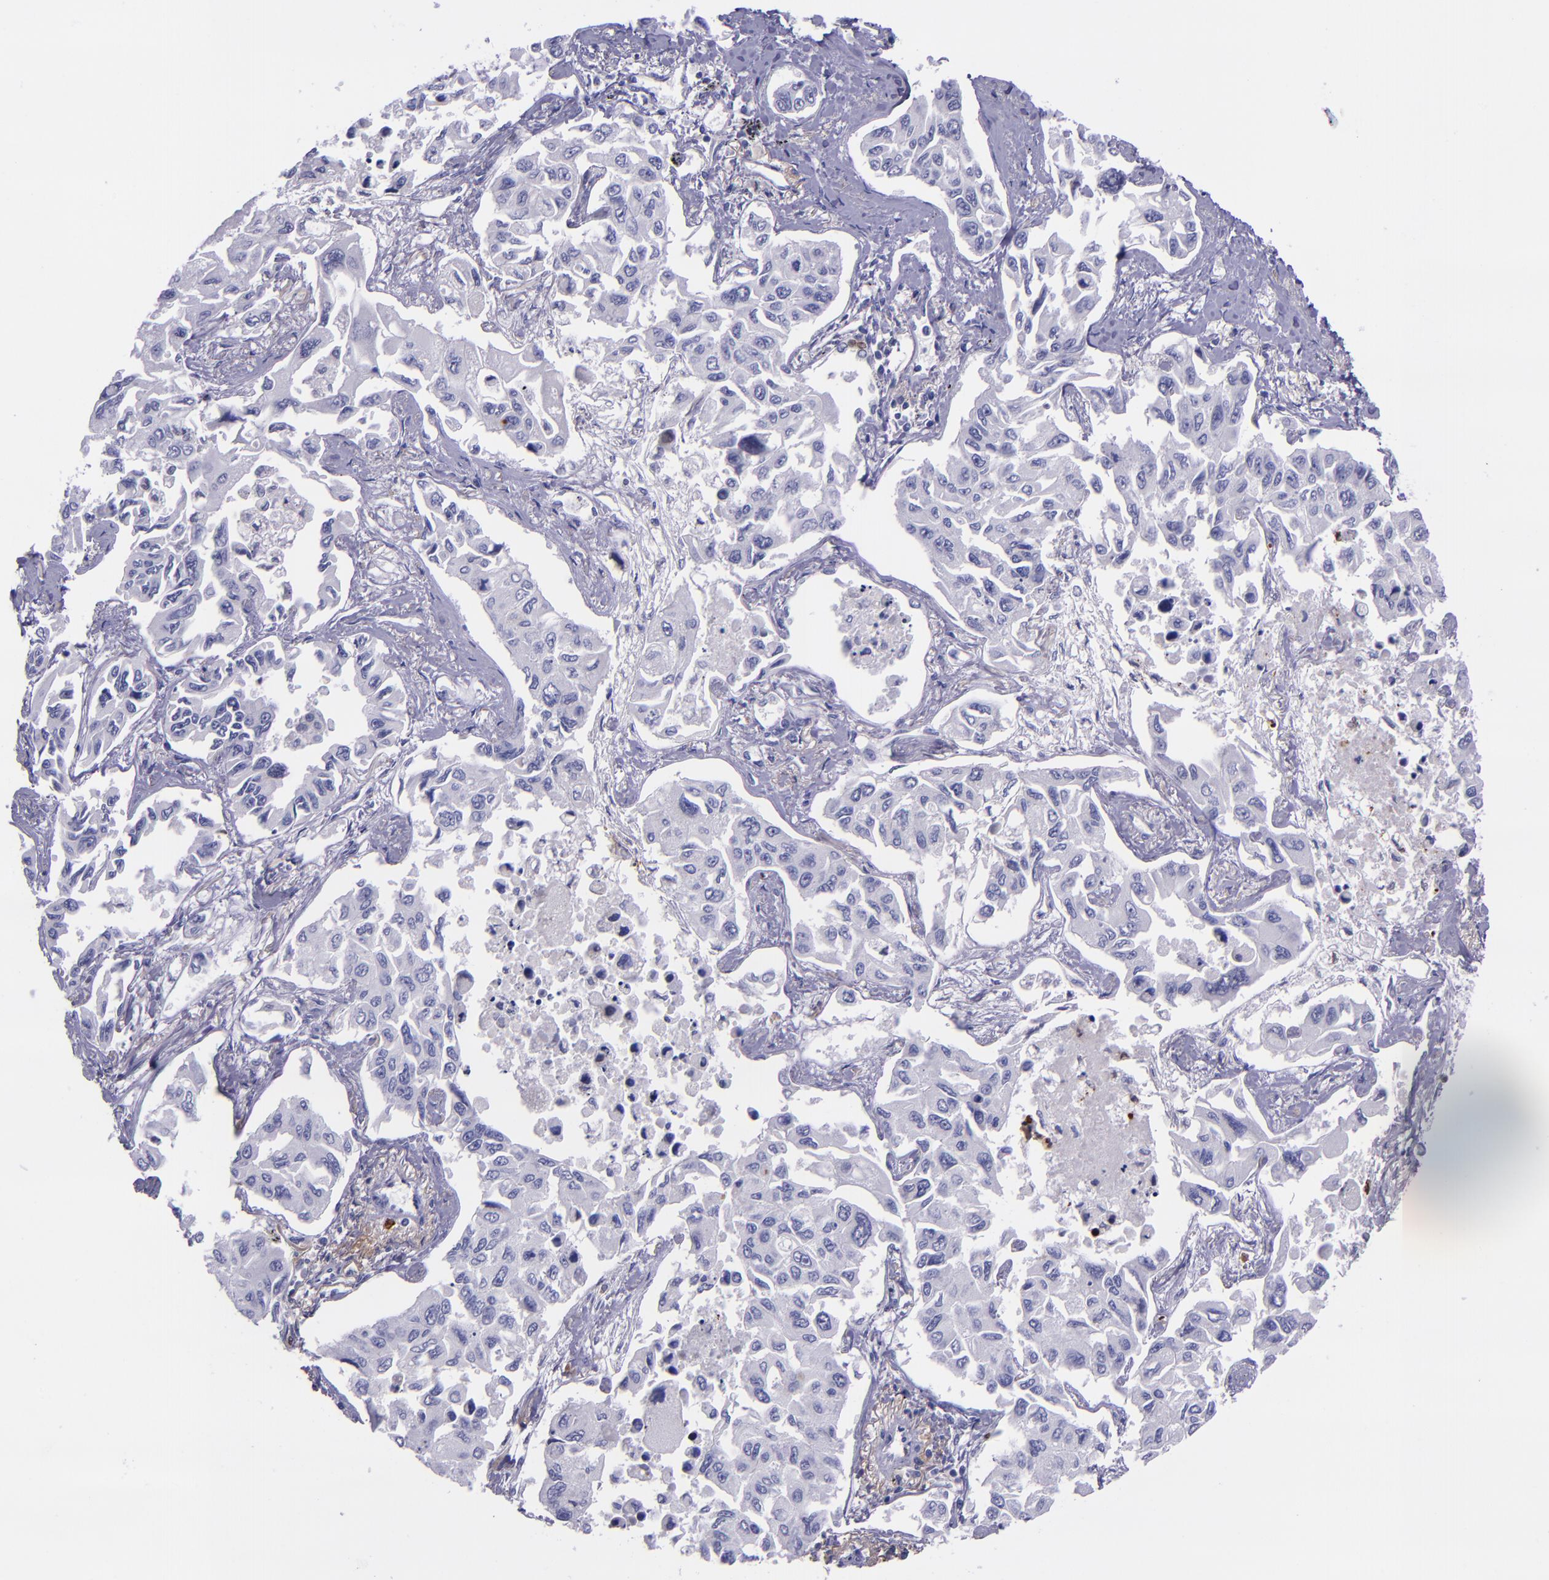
{"staining": {"intensity": "negative", "quantity": "none", "location": "none"}, "tissue": "lung cancer", "cell_type": "Tumor cells", "image_type": "cancer", "snomed": [{"axis": "morphology", "description": "Adenocarcinoma, NOS"}, {"axis": "topography", "description": "Lung"}], "caption": "Immunohistochemistry photomicrograph of neoplastic tissue: human lung cancer (adenocarcinoma) stained with DAB shows no significant protein staining in tumor cells.", "gene": "SLPI", "patient": {"sex": "male", "age": 64}}